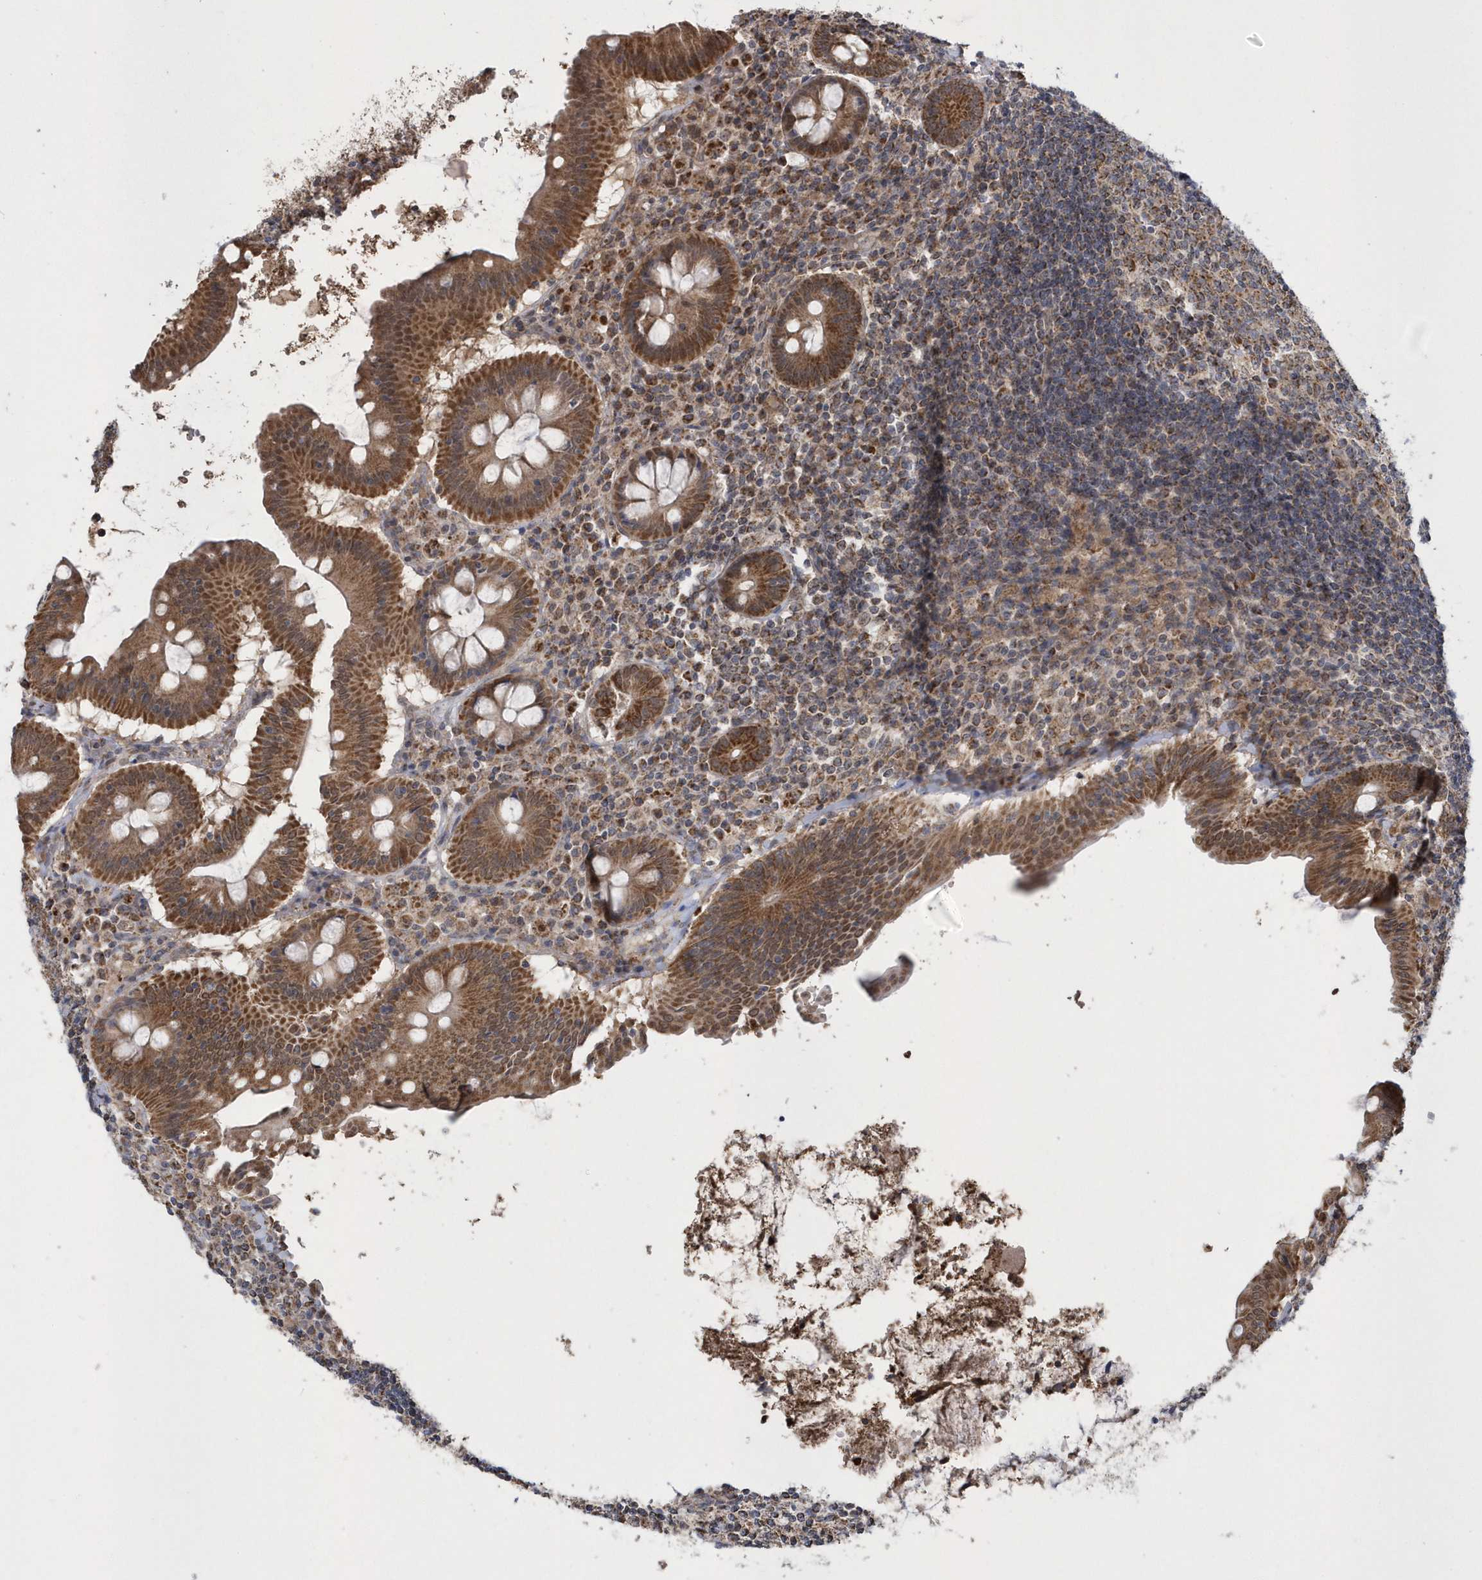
{"staining": {"intensity": "strong", "quantity": ">75%", "location": "cytoplasmic/membranous"}, "tissue": "appendix", "cell_type": "Glandular cells", "image_type": "normal", "snomed": [{"axis": "morphology", "description": "Normal tissue, NOS"}, {"axis": "topography", "description": "Appendix"}], "caption": "High-magnification brightfield microscopy of benign appendix stained with DAB (brown) and counterstained with hematoxylin (blue). glandular cells exhibit strong cytoplasmic/membranous expression is identified in about>75% of cells. The staining is performed using DAB brown chromogen to label protein expression. The nuclei are counter-stained blue using hematoxylin.", "gene": "SLX9", "patient": {"sex": "female", "age": 54}}